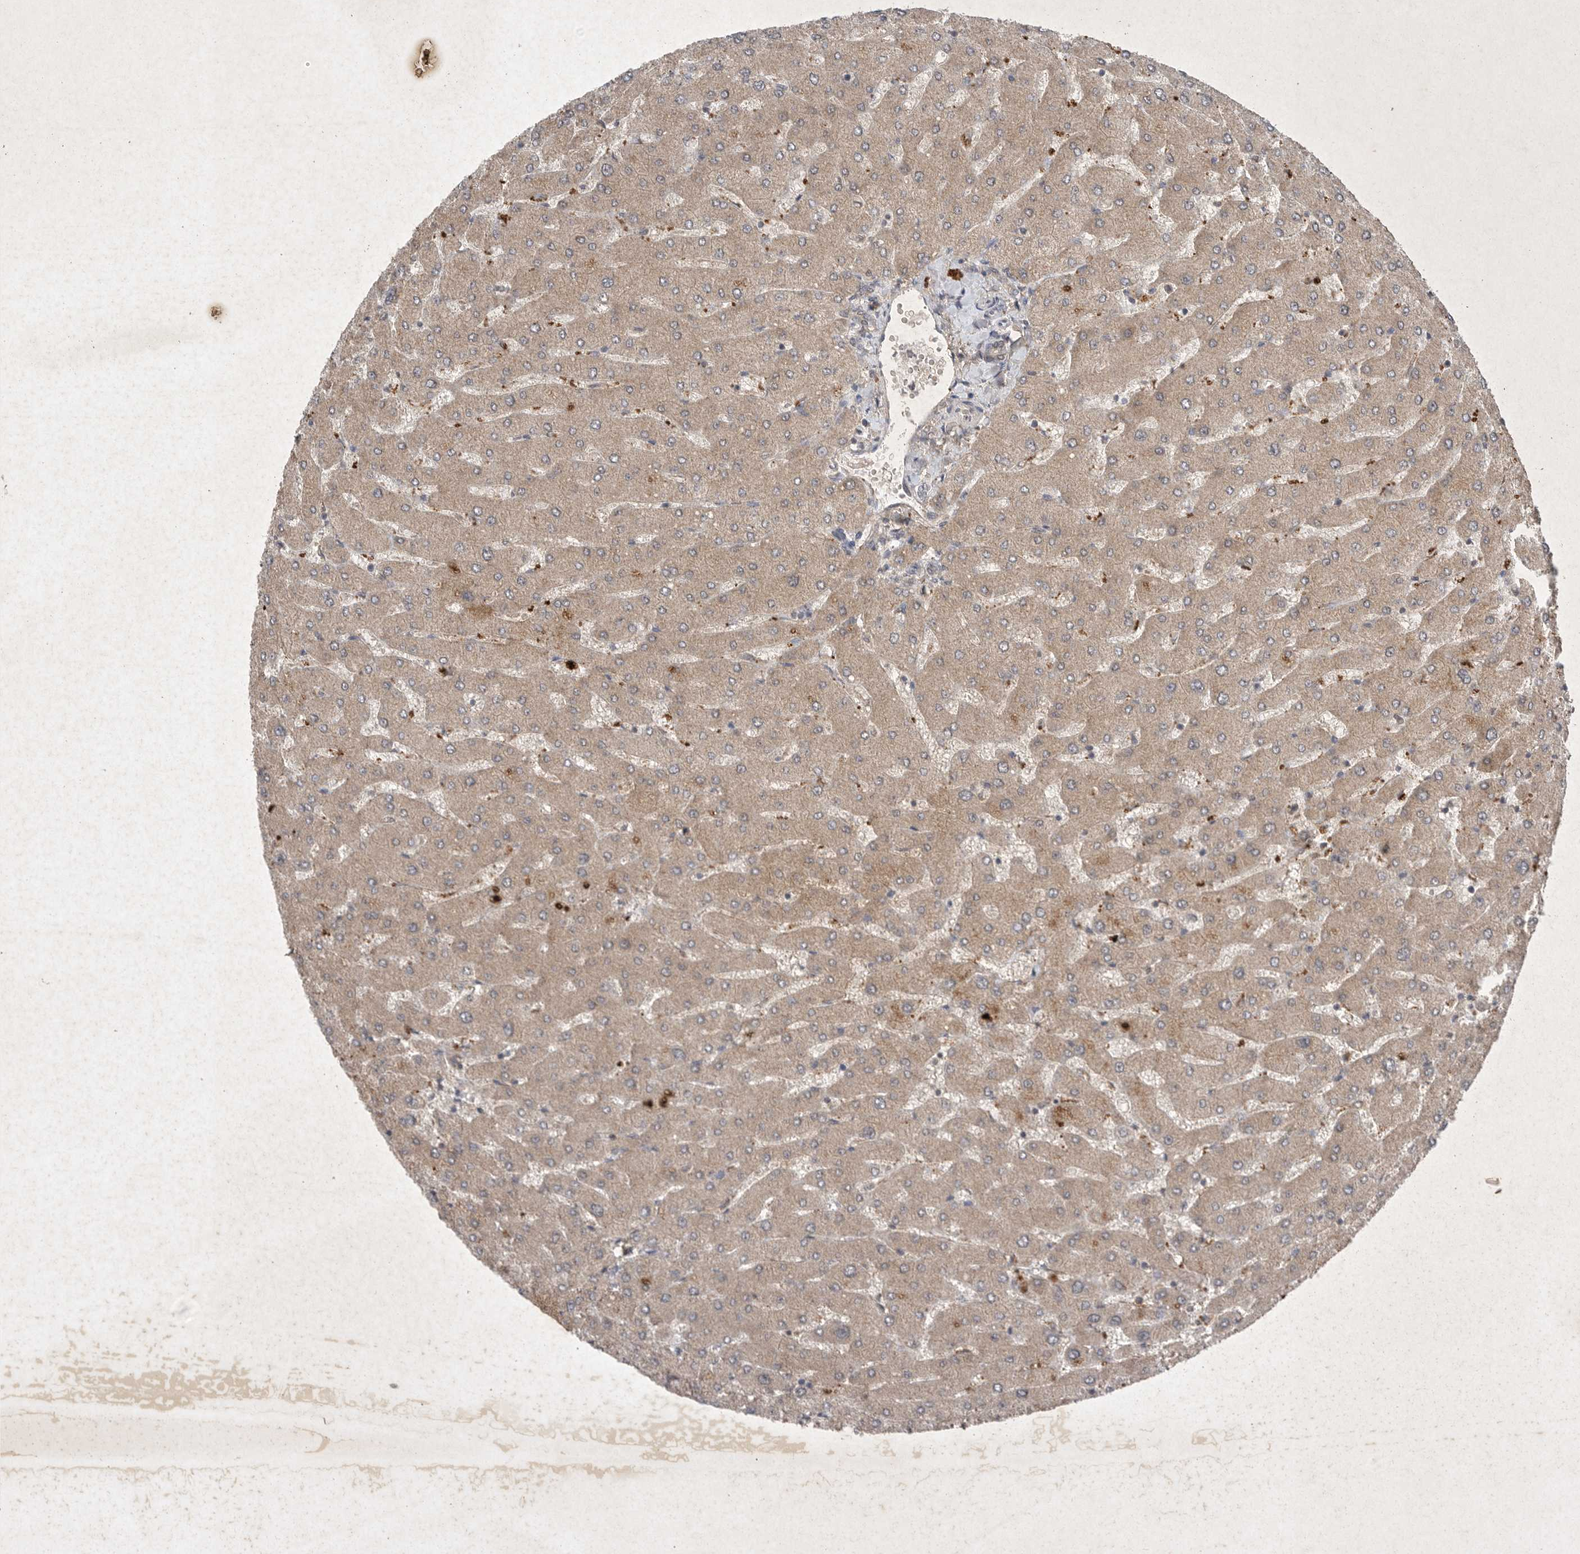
{"staining": {"intensity": "negative", "quantity": "none", "location": "none"}, "tissue": "liver", "cell_type": "Cholangiocytes", "image_type": "normal", "snomed": [{"axis": "morphology", "description": "Normal tissue, NOS"}, {"axis": "topography", "description": "Liver"}], "caption": "This is a image of IHC staining of unremarkable liver, which shows no staining in cholangiocytes.", "gene": "DDR1", "patient": {"sex": "male", "age": 55}}